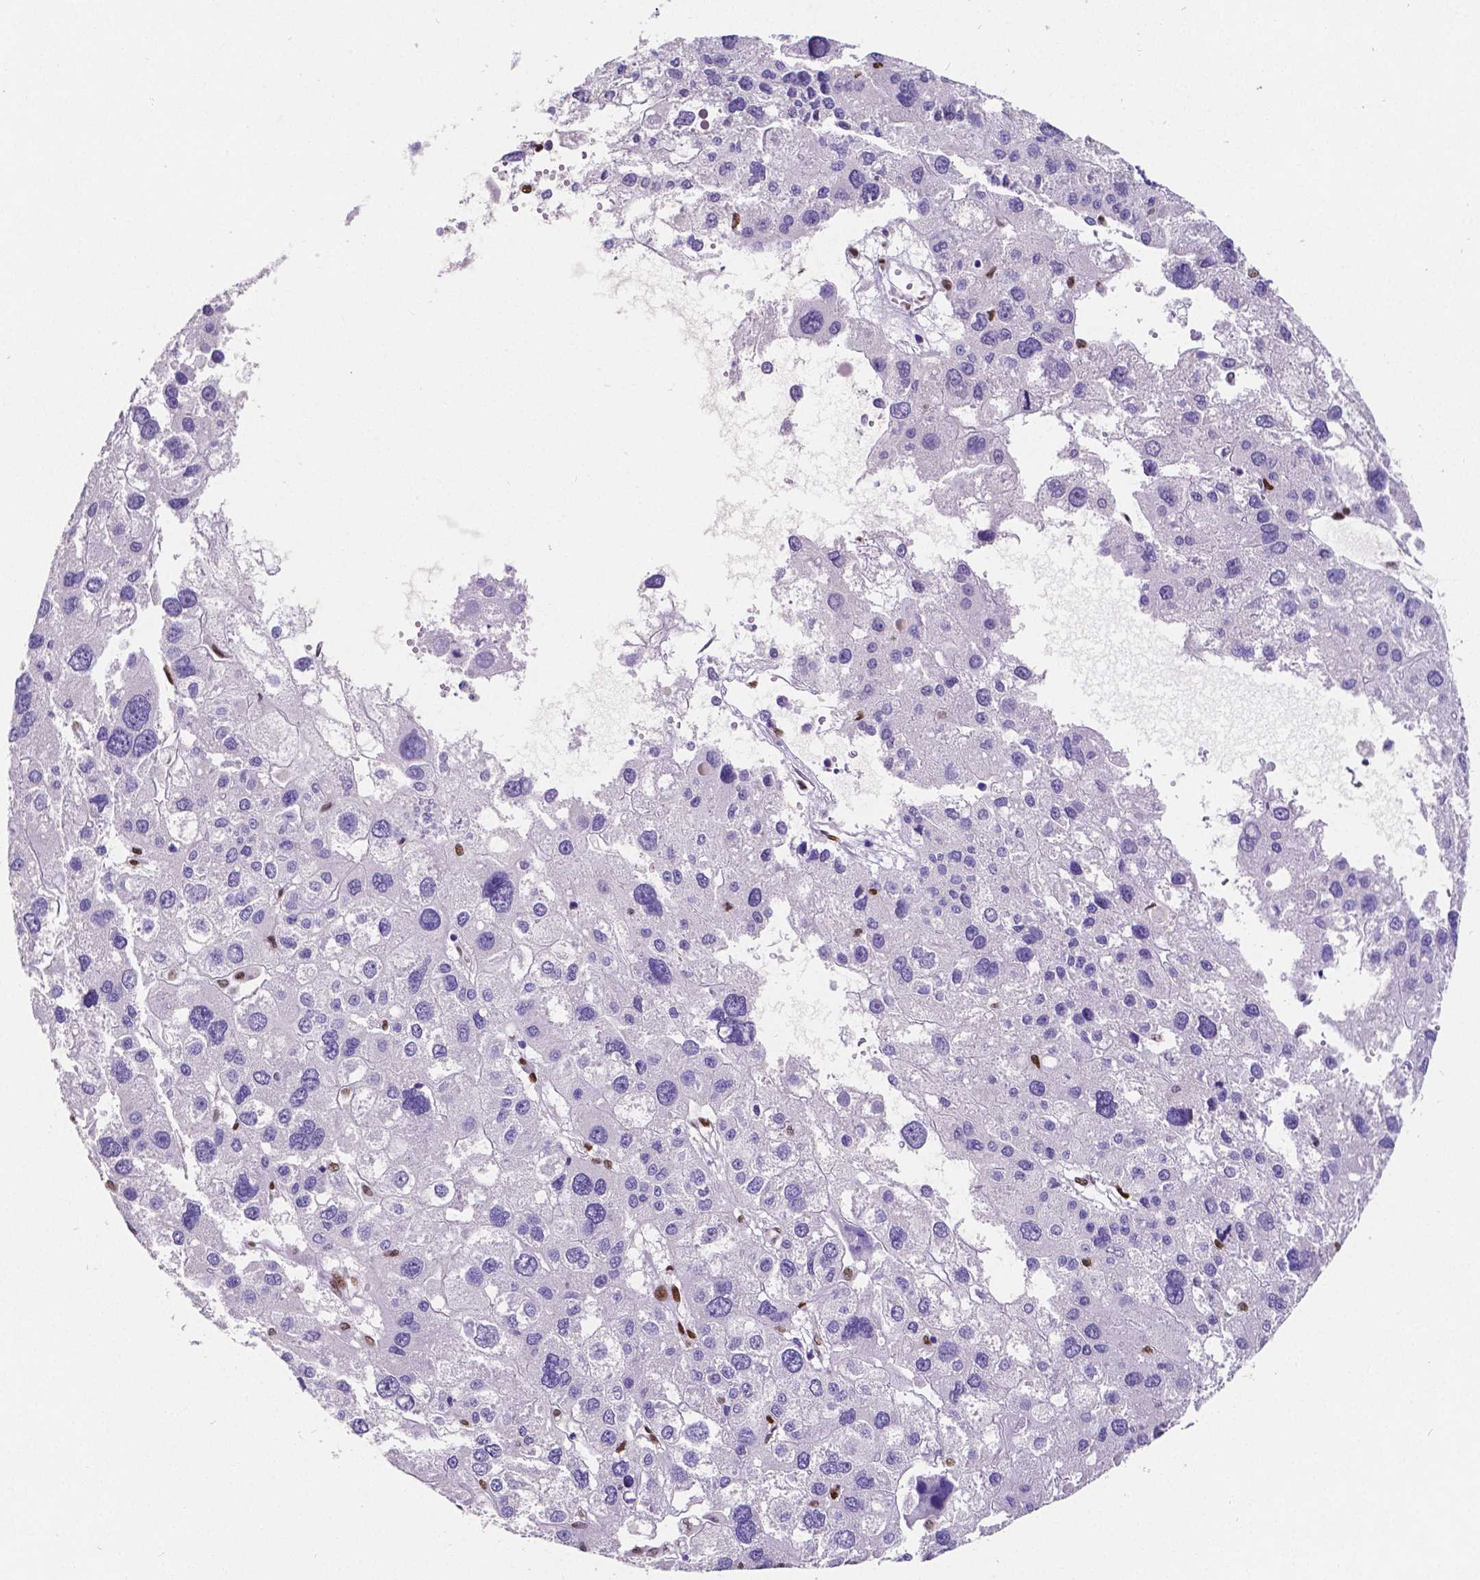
{"staining": {"intensity": "negative", "quantity": "none", "location": "none"}, "tissue": "liver cancer", "cell_type": "Tumor cells", "image_type": "cancer", "snomed": [{"axis": "morphology", "description": "Carcinoma, Hepatocellular, NOS"}, {"axis": "topography", "description": "Liver"}], "caption": "Photomicrograph shows no significant protein staining in tumor cells of liver cancer. Nuclei are stained in blue.", "gene": "MEF2C", "patient": {"sex": "male", "age": 73}}